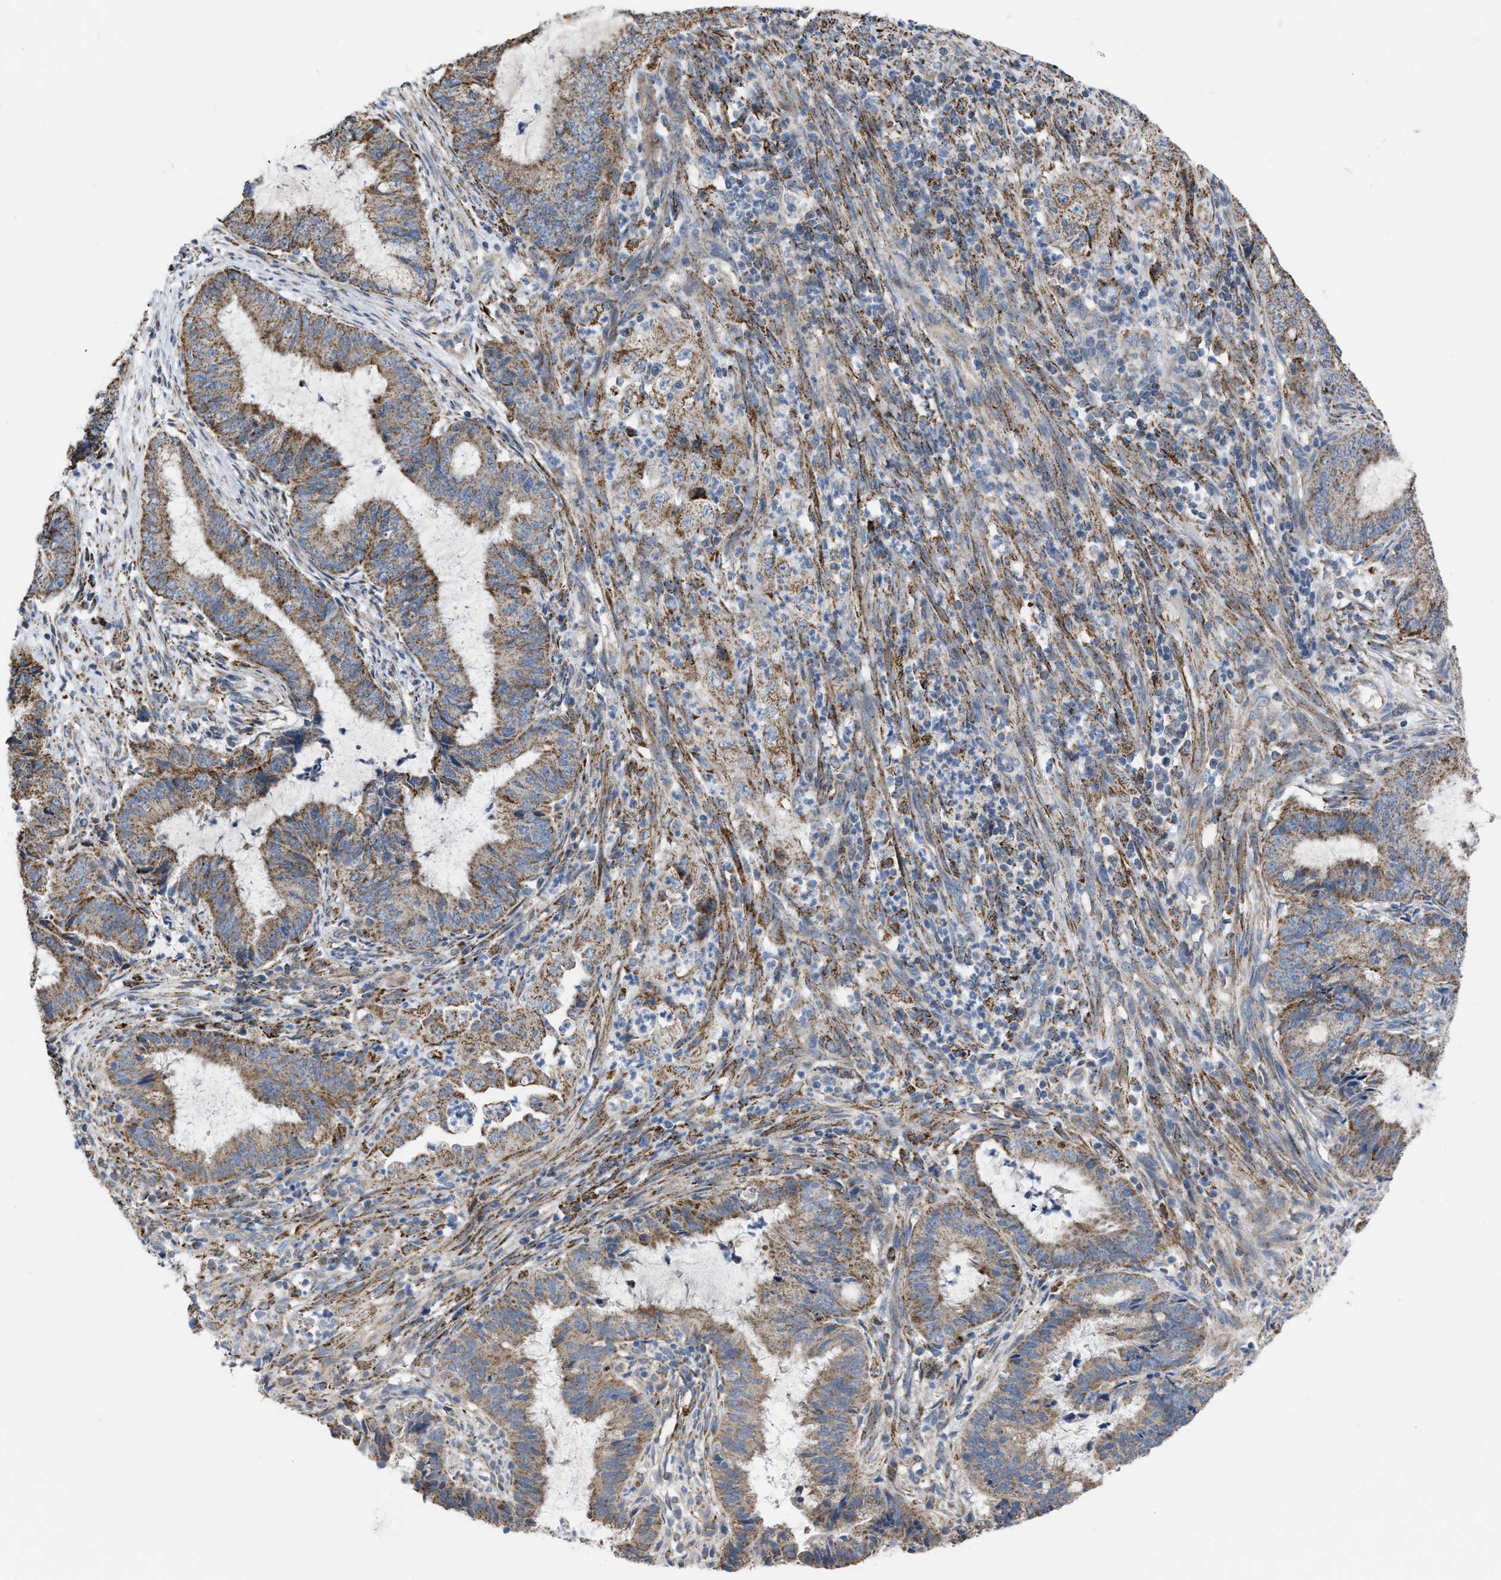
{"staining": {"intensity": "moderate", "quantity": ">75%", "location": "cytoplasmic/membranous"}, "tissue": "endometrial cancer", "cell_type": "Tumor cells", "image_type": "cancer", "snomed": [{"axis": "morphology", "description": "Adenocarcinoma, NOS"}, {"axis": "topography", "description": "Endometrium"}], "caption": "This image exhibits endometrial cancer stained with IHC to label a protein in brown. The cytoplasmic/membranous of tumor cells show moderate positivity for the protein. Nuclei are counter-stained blue.", "gene": "BCL10", "patient": {"sex": "female", "age": 51}}